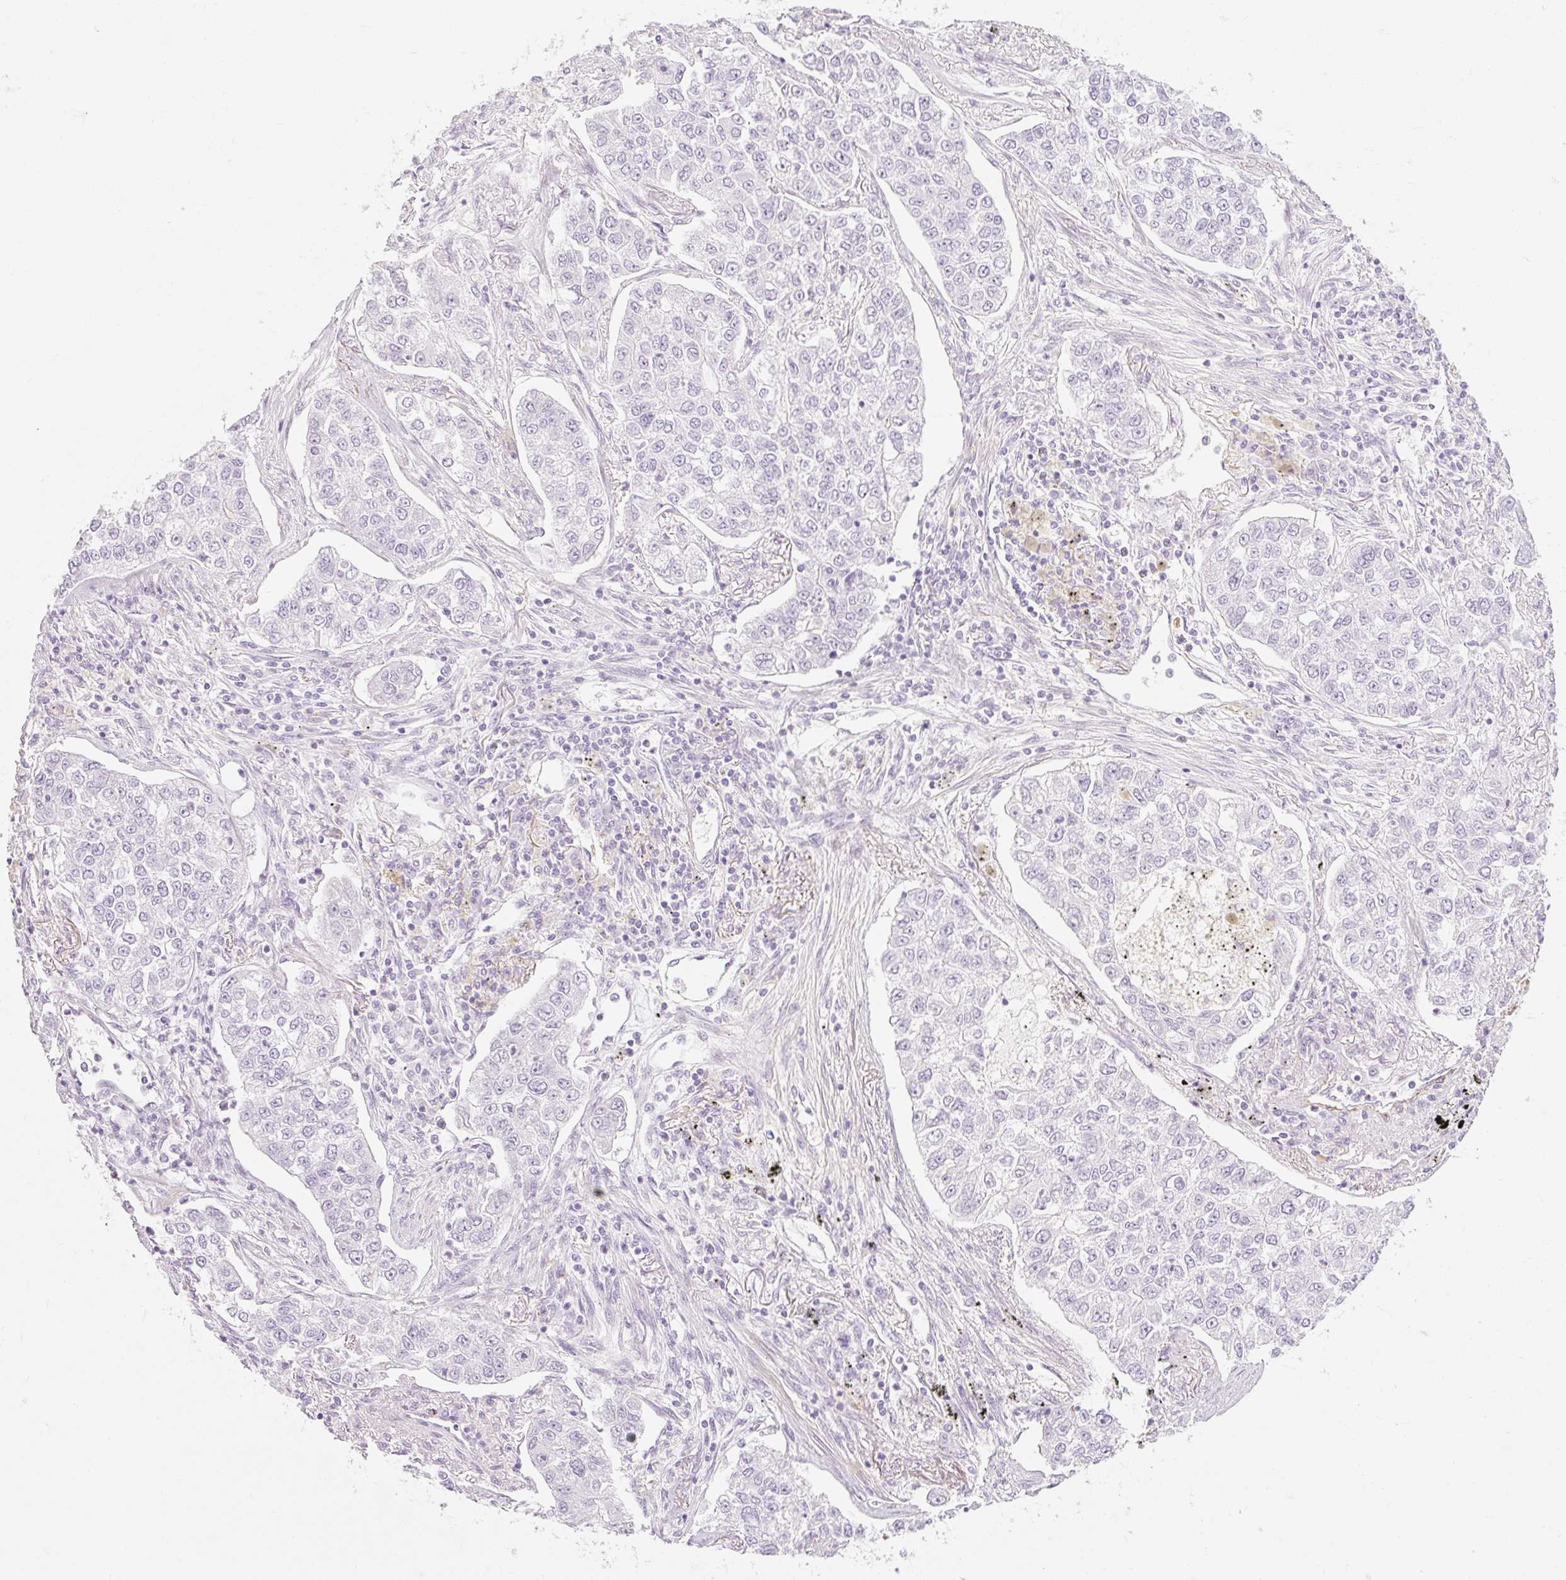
{"staining": {"intensity": "negative", "quantity": "none", "location": "none"}, "tissue": "lung cancer", "cell_type": "Tumor cells", "image_type": "cancer", "snomed": [{"axis": "morphology", "description": "Adenocarcinoma, NOS"}, {"axis": "topography", "description": "Lung"}], "caption": "Histopathology image shows no significant protein staining in tumor cells of lung adenocarcinoma.", "gene": "TAF1L", "patient": {"sex": "male", "age": 49}}